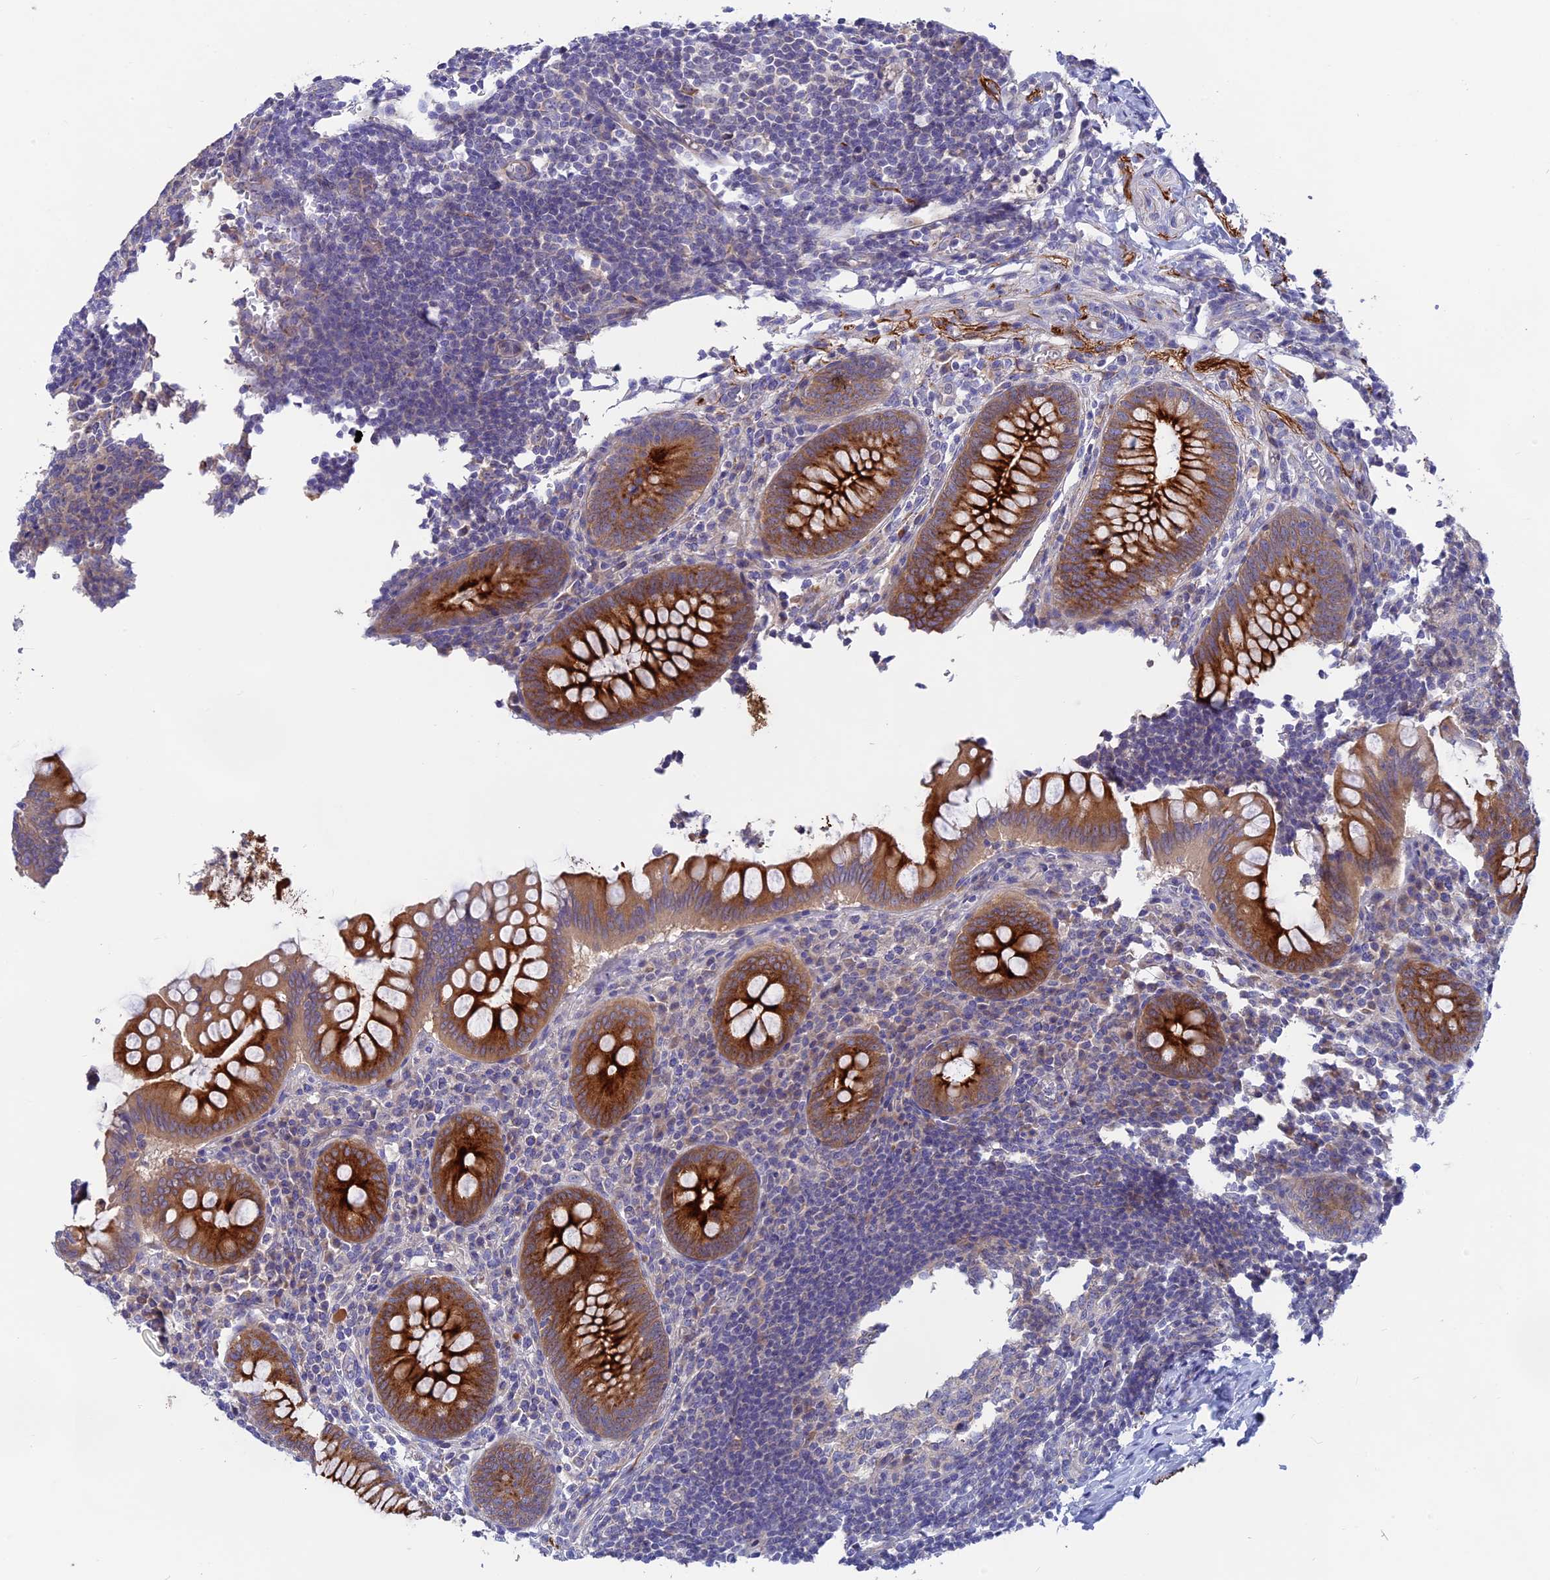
{"staining": {"intensity": "strong", "quantity": ">75%", "location": "cytoplasmic/membranous"}, "tissue": "appendix", "cell_type": "Glandular cells", "image_type": "normal", "snomed": [{"axis": "morphology", "description": "Normal tissue, NOS"}, {"axis": "topography", "description": "Appendix"}], "caption": "Normal appendix demonstrates strong cytoplasmic/membranous staining in approximately >75% of glandular cells The protein is stained brown, and the nuclei are stained in blue (DAB (3,3'-diaminobenzidine) IHC with brightfield microscopy, high magnification)..", "gene": "TENT4B", "patient": {"sex": "female", "age": 33}}